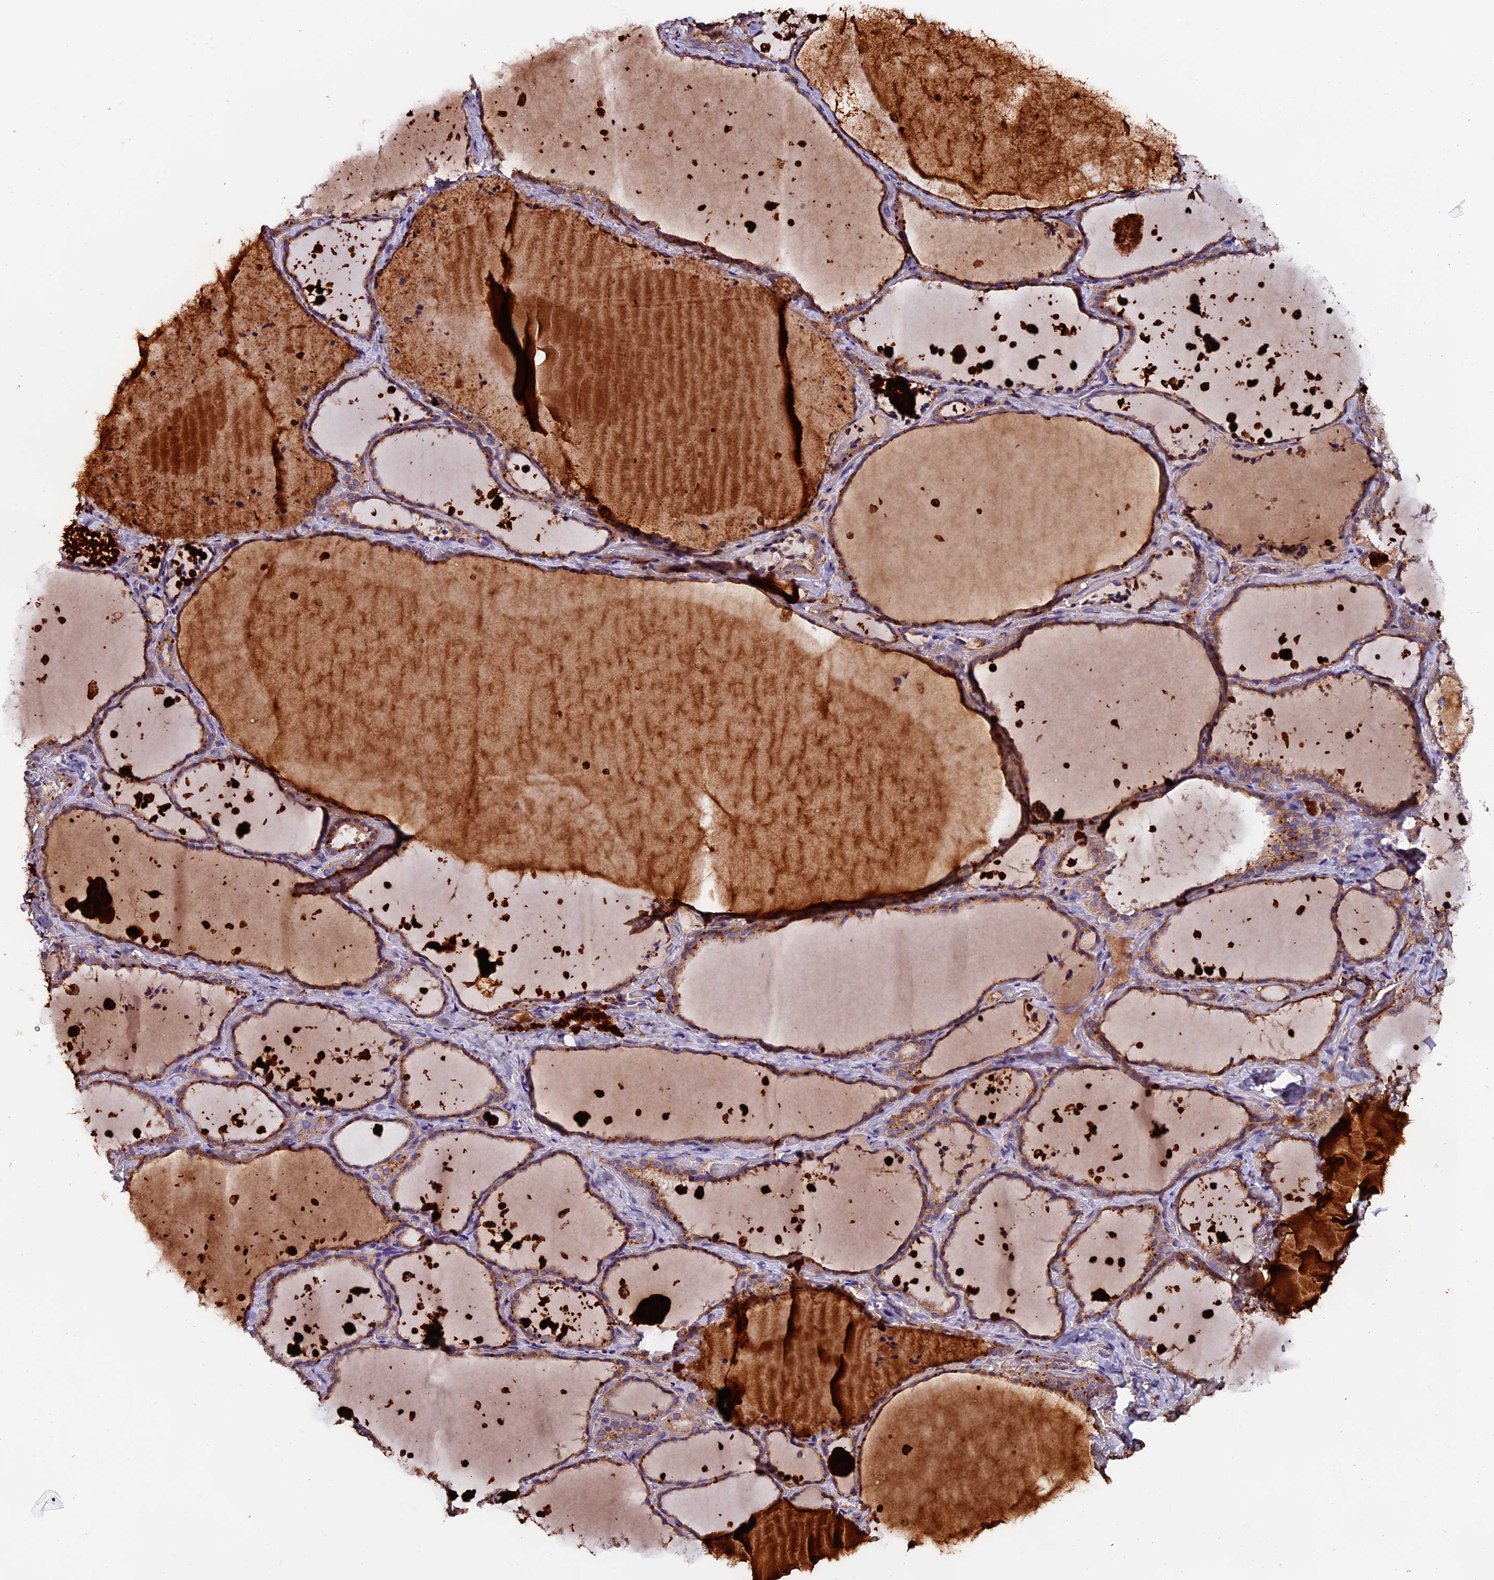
{"staining": {"intensity": "moderate", "quantity": ">75%", "location": "cytoplasmic/membranous"}, "tissue": "thyroid gland", "cell_type": "Glandular cells", "image_type": "normal", "snomed": [{"axis": "morphology", "description": "Normal tissue, NOS"}, {"axis": "topography", "description": "Thyroid gland"}], "caption": "High-magnification brightfield microscopy of benign thyroid gland stained with DAB (3,3'-diaminobenzidine) (brown) and counterstained with hematoxylin (blue). glandular cells exhibit moderate cytoplasmic/membranous positivity is appreciated in approximately>75% of cells.", "gene": "CLN5", "patient": {"sex": "female", "age": 44}}